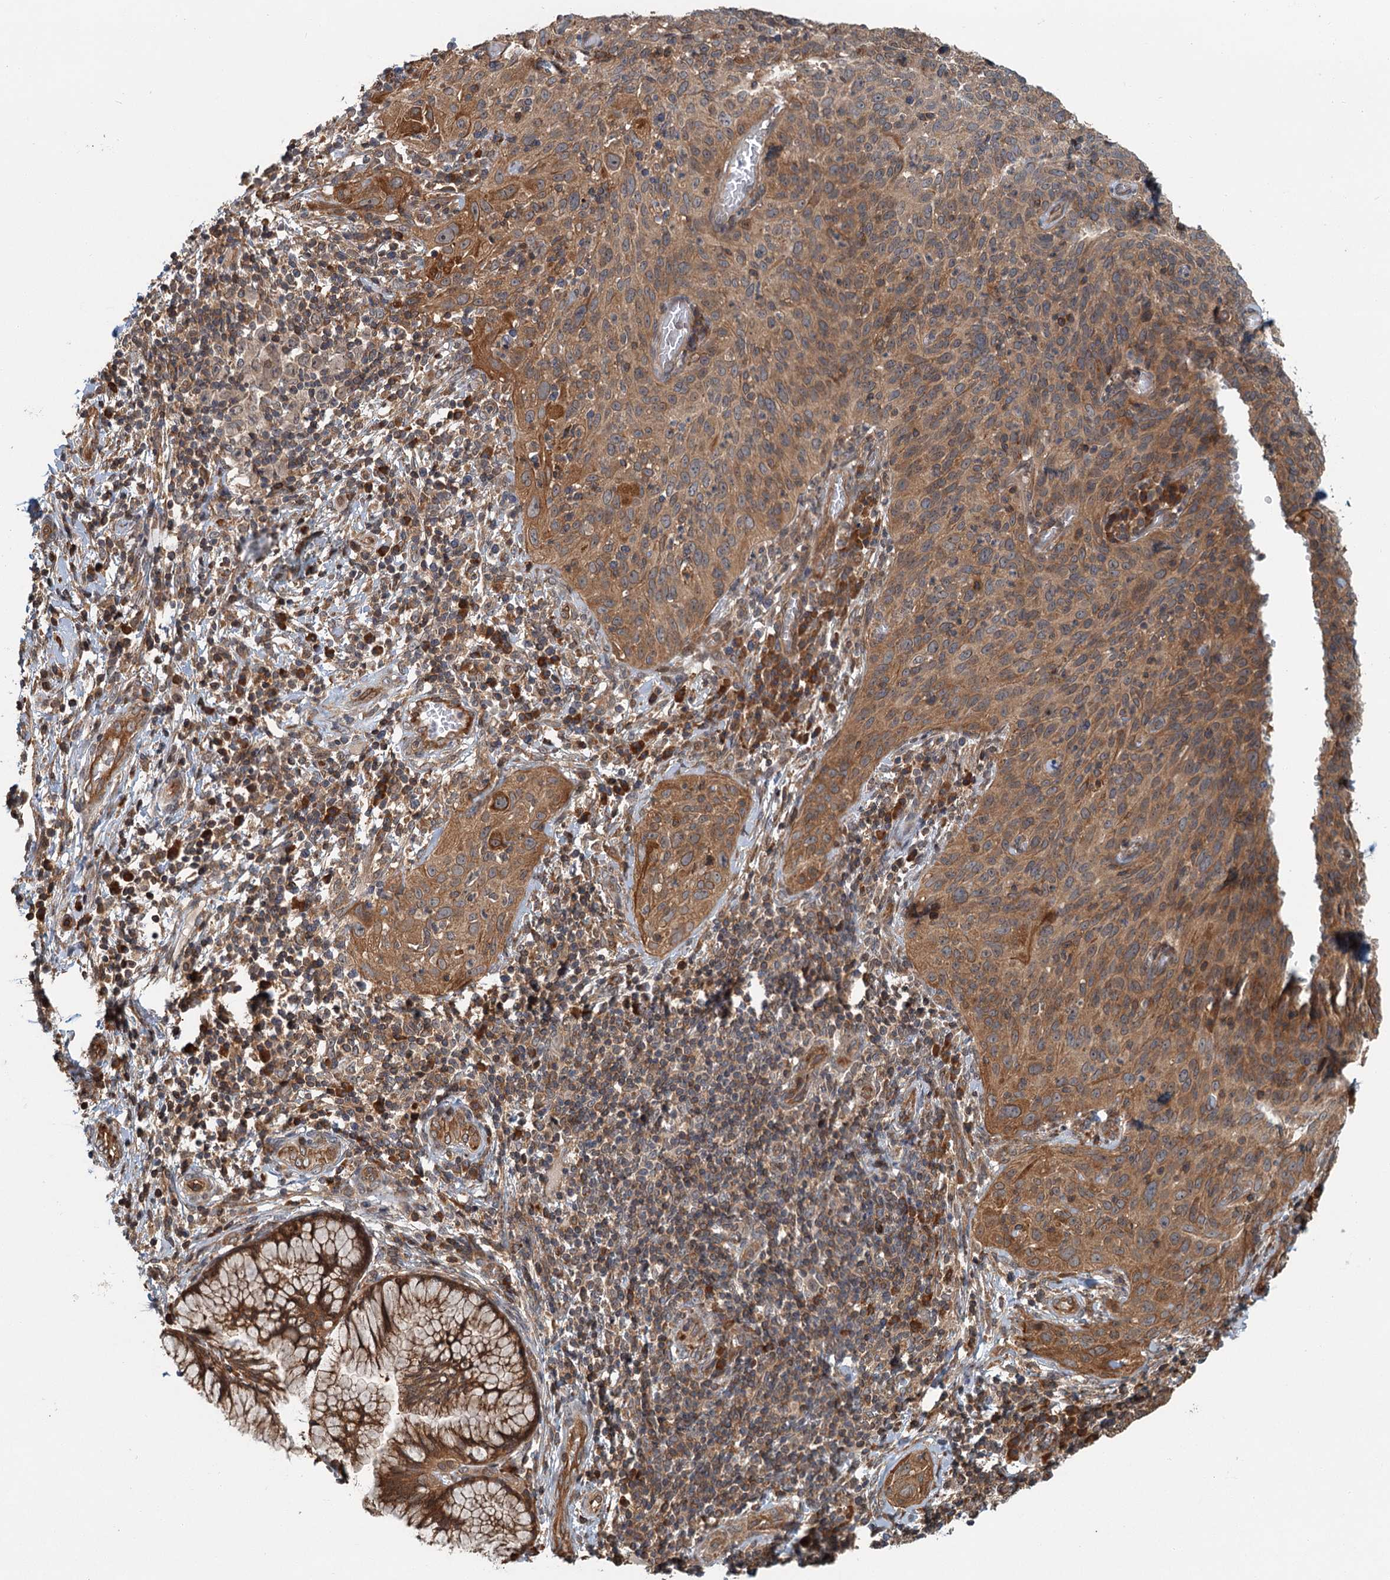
{"staining": {"intensity": "moderate", "quantity": ">75%", "location": "cytoplasmic/membranous"}, "tissue": "cervical cancer", "cell_type": "Tumor cells", "image_type": "cancer", "snomed": [{"axis": "morphology", "description": "Squamous cell carcinoma, NOS"}, {"axis": "topography", "description": "Cervix"}], "caption": "Cervical squamous cell carcinoma stained with DAB immunohistochemistry displays medium levels of moderate cytoplasmic/membranous staining in about >75% of tumor cells. (DAB IHC, brown staining for protein, blue staining for nuclei).", "gene": "ZNF527", "patient": {"sex": "female", "age": 31}}